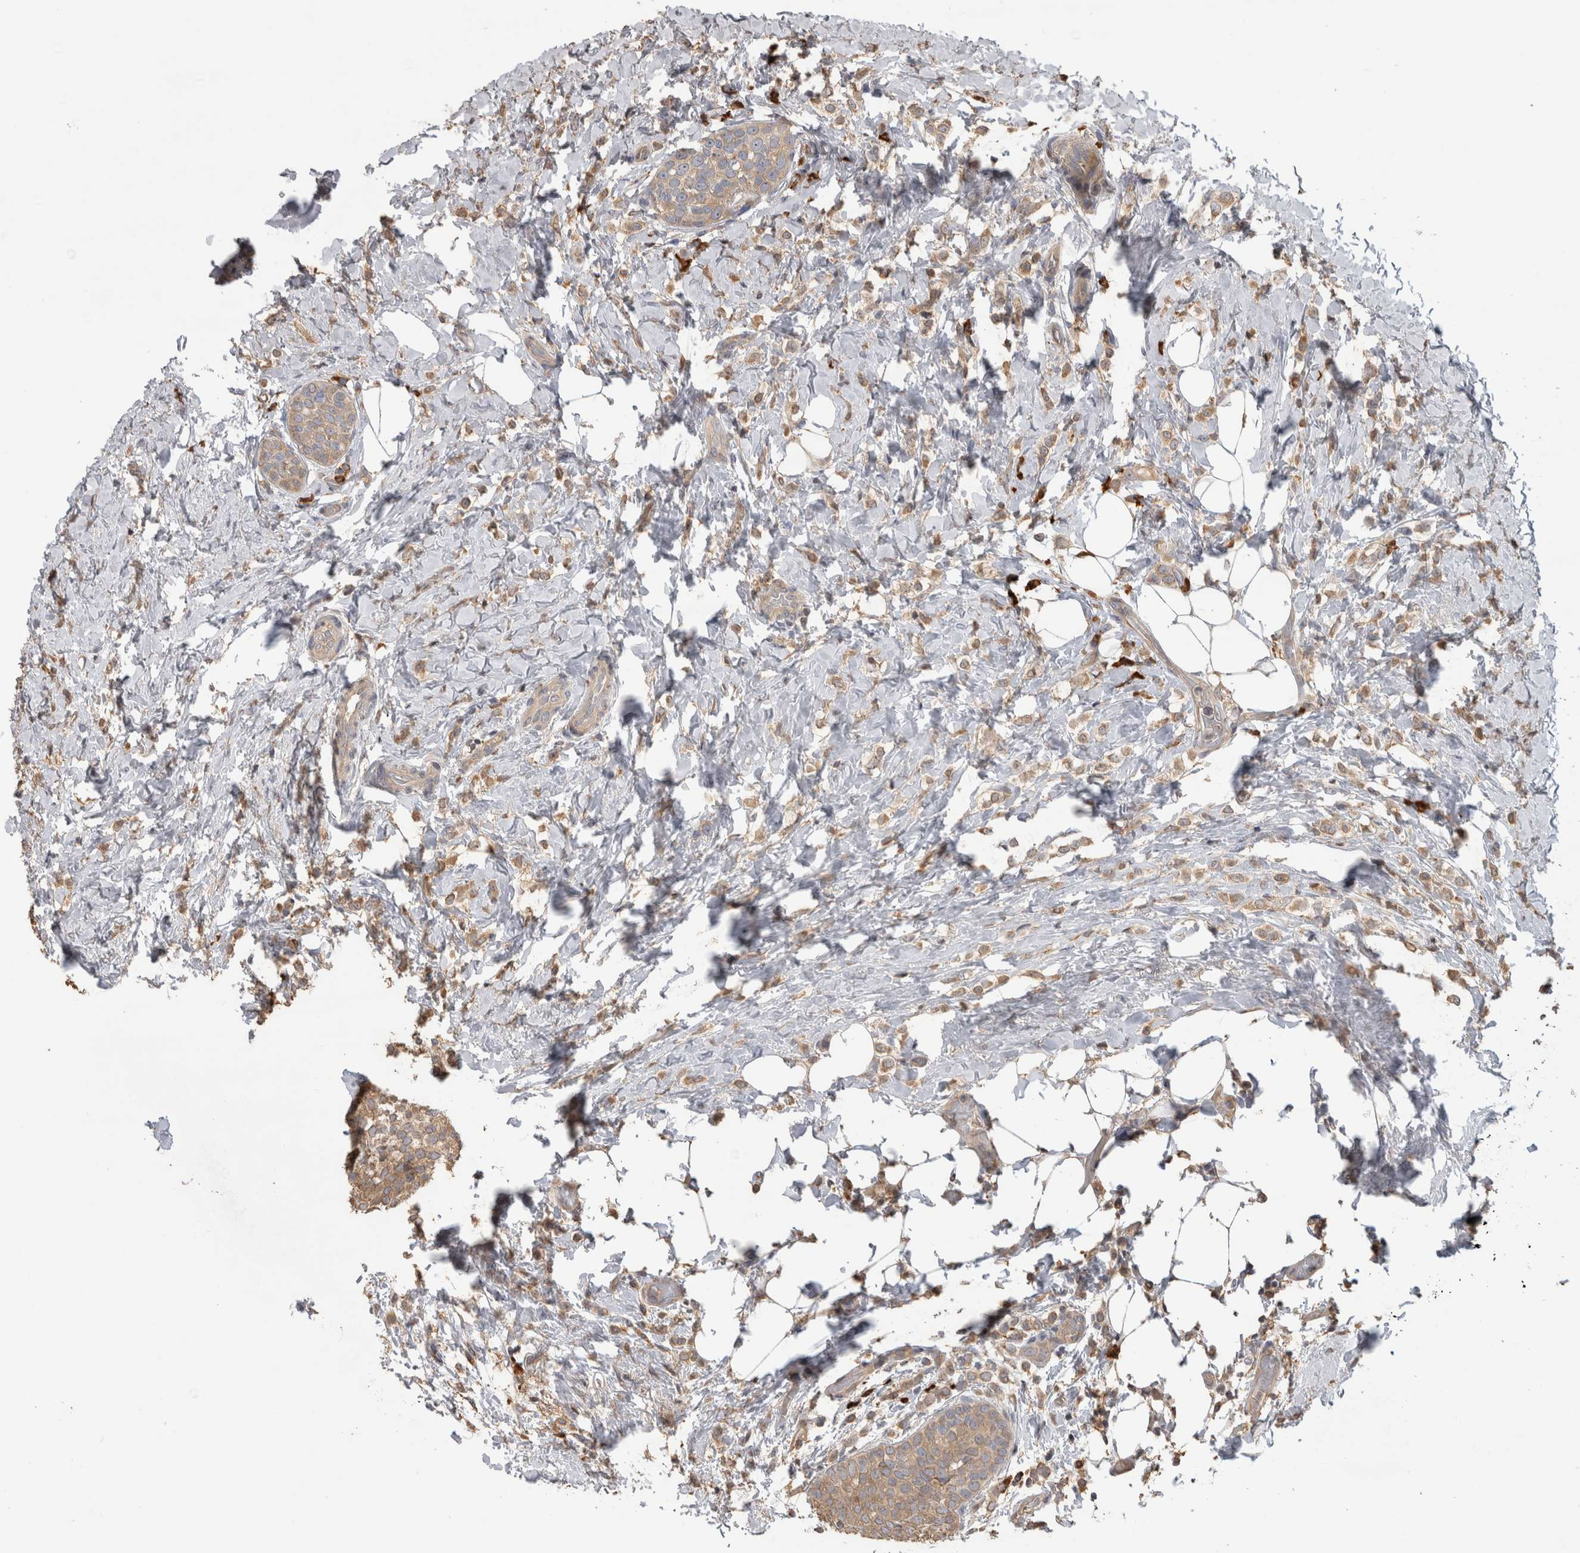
{"staining": {"intensity": "weak", "quantity": ">75%", "location": "cytoplasmic/membranous"}, "tissue": "breast cancer", "cell_type": "Tumor cells", "image_type": "cancer", "snomed": [{"axis": "morphology", "description": "Lobular carcinoma"}, {"axis": "topography", "description": "Breast"}], "caption": "The immunohistochemical stain shows weak cytoplasmic/membranous staining in tumor cells of breast cancer tissue.", "gene": "TBCE", "patient": {"sex": "female", "age": 50}}